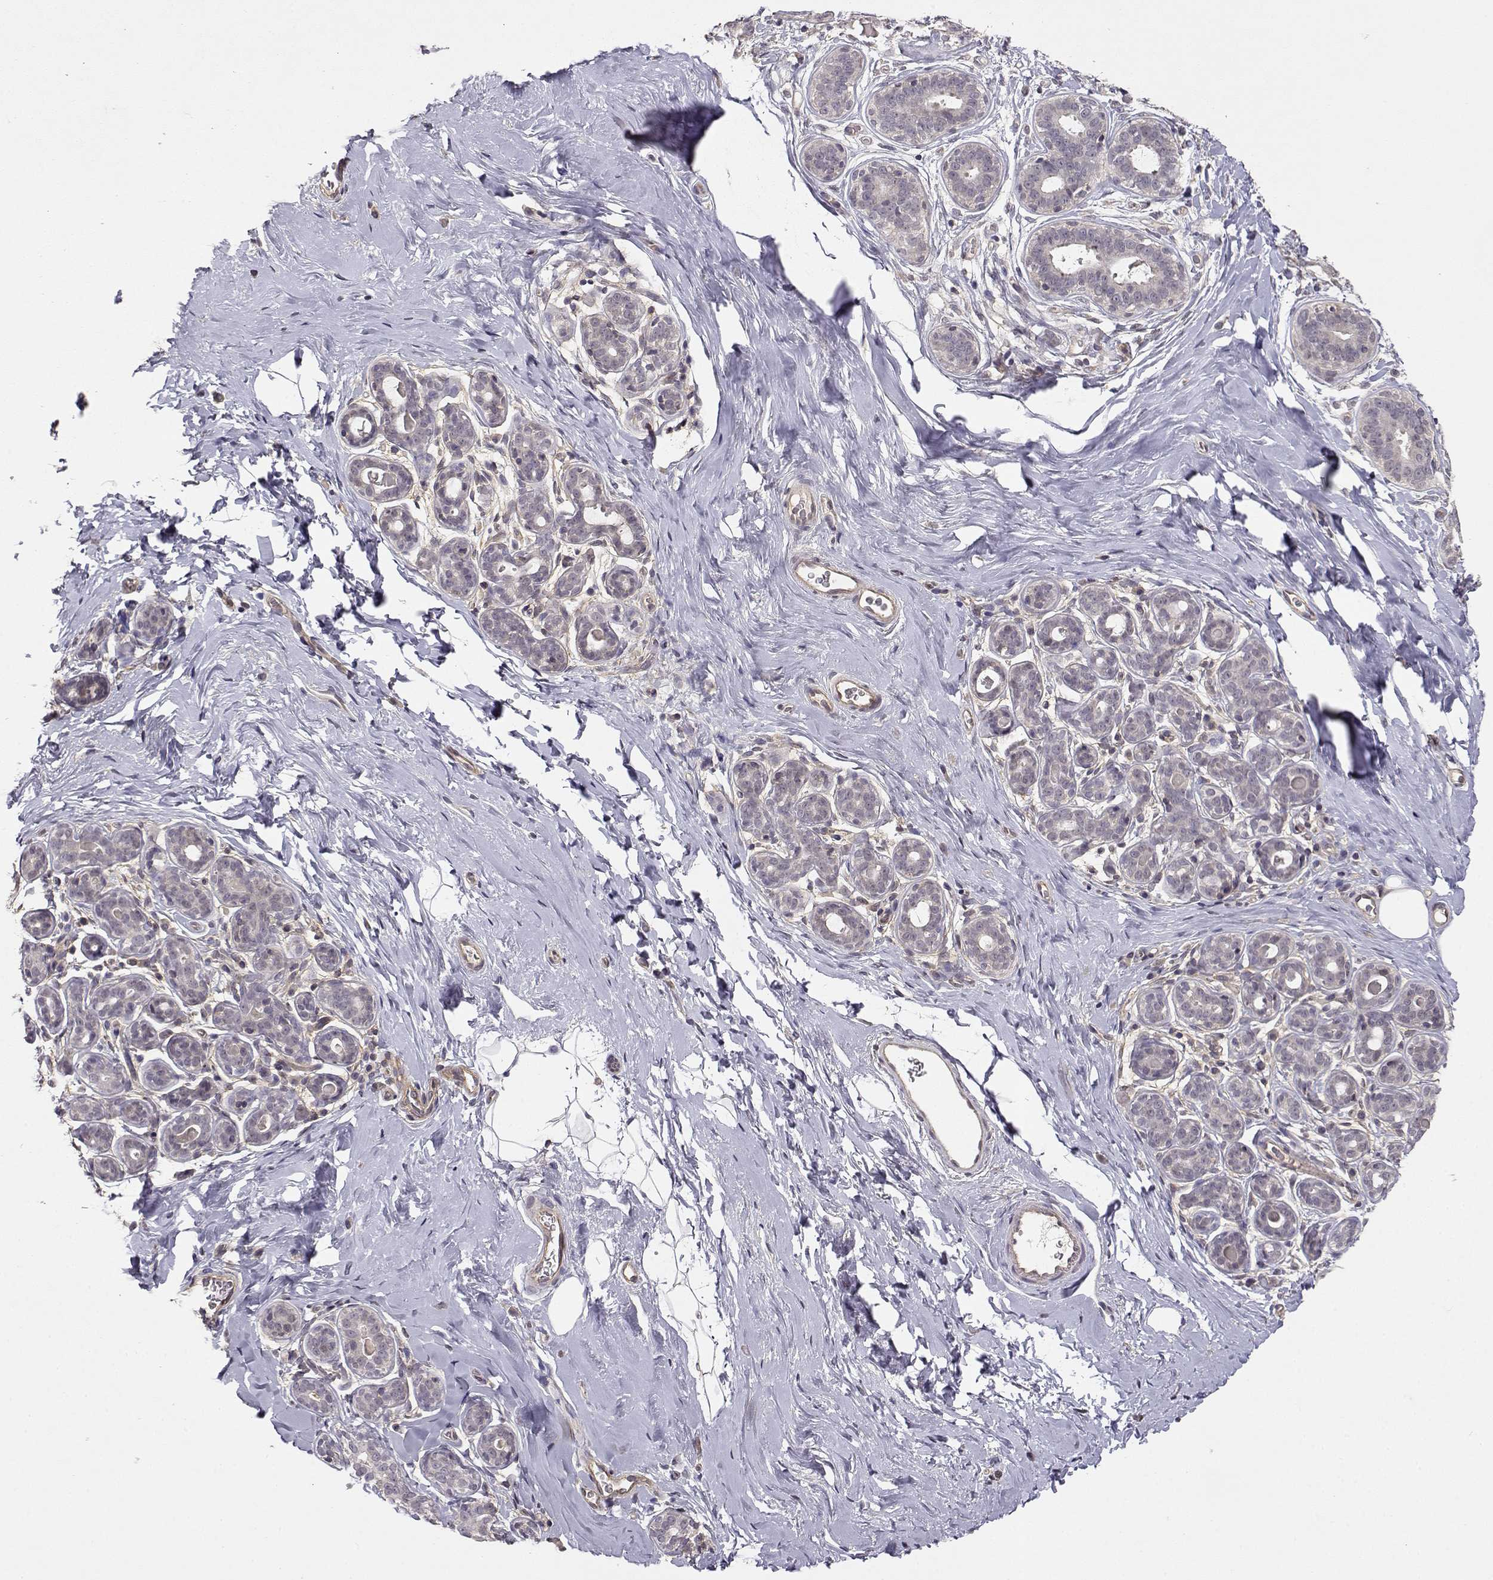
{"staining": {"intensity": "negative", "quantity": "none", "location": "none"}, "tissue": "breast", "cell_type": "Adipocytes", "image_type": "normal", "snomed": [{"axis": "morphology", "description": "Normal tissue, NOS"}, {"axis": "topography", "description": "Skin"}, {"axis": "topography", "description": "Breast"}], "caption": "The micrograph reveals no significant positivity in adipocytes of breast. The staining was performed using DAB to visualize the protein expression in brown, while the nuclei were stained in blue with hematoxylin (Magnification: 20x).", "gene": "IFITM1", "patient": {"sex": "female", "age": 43}}